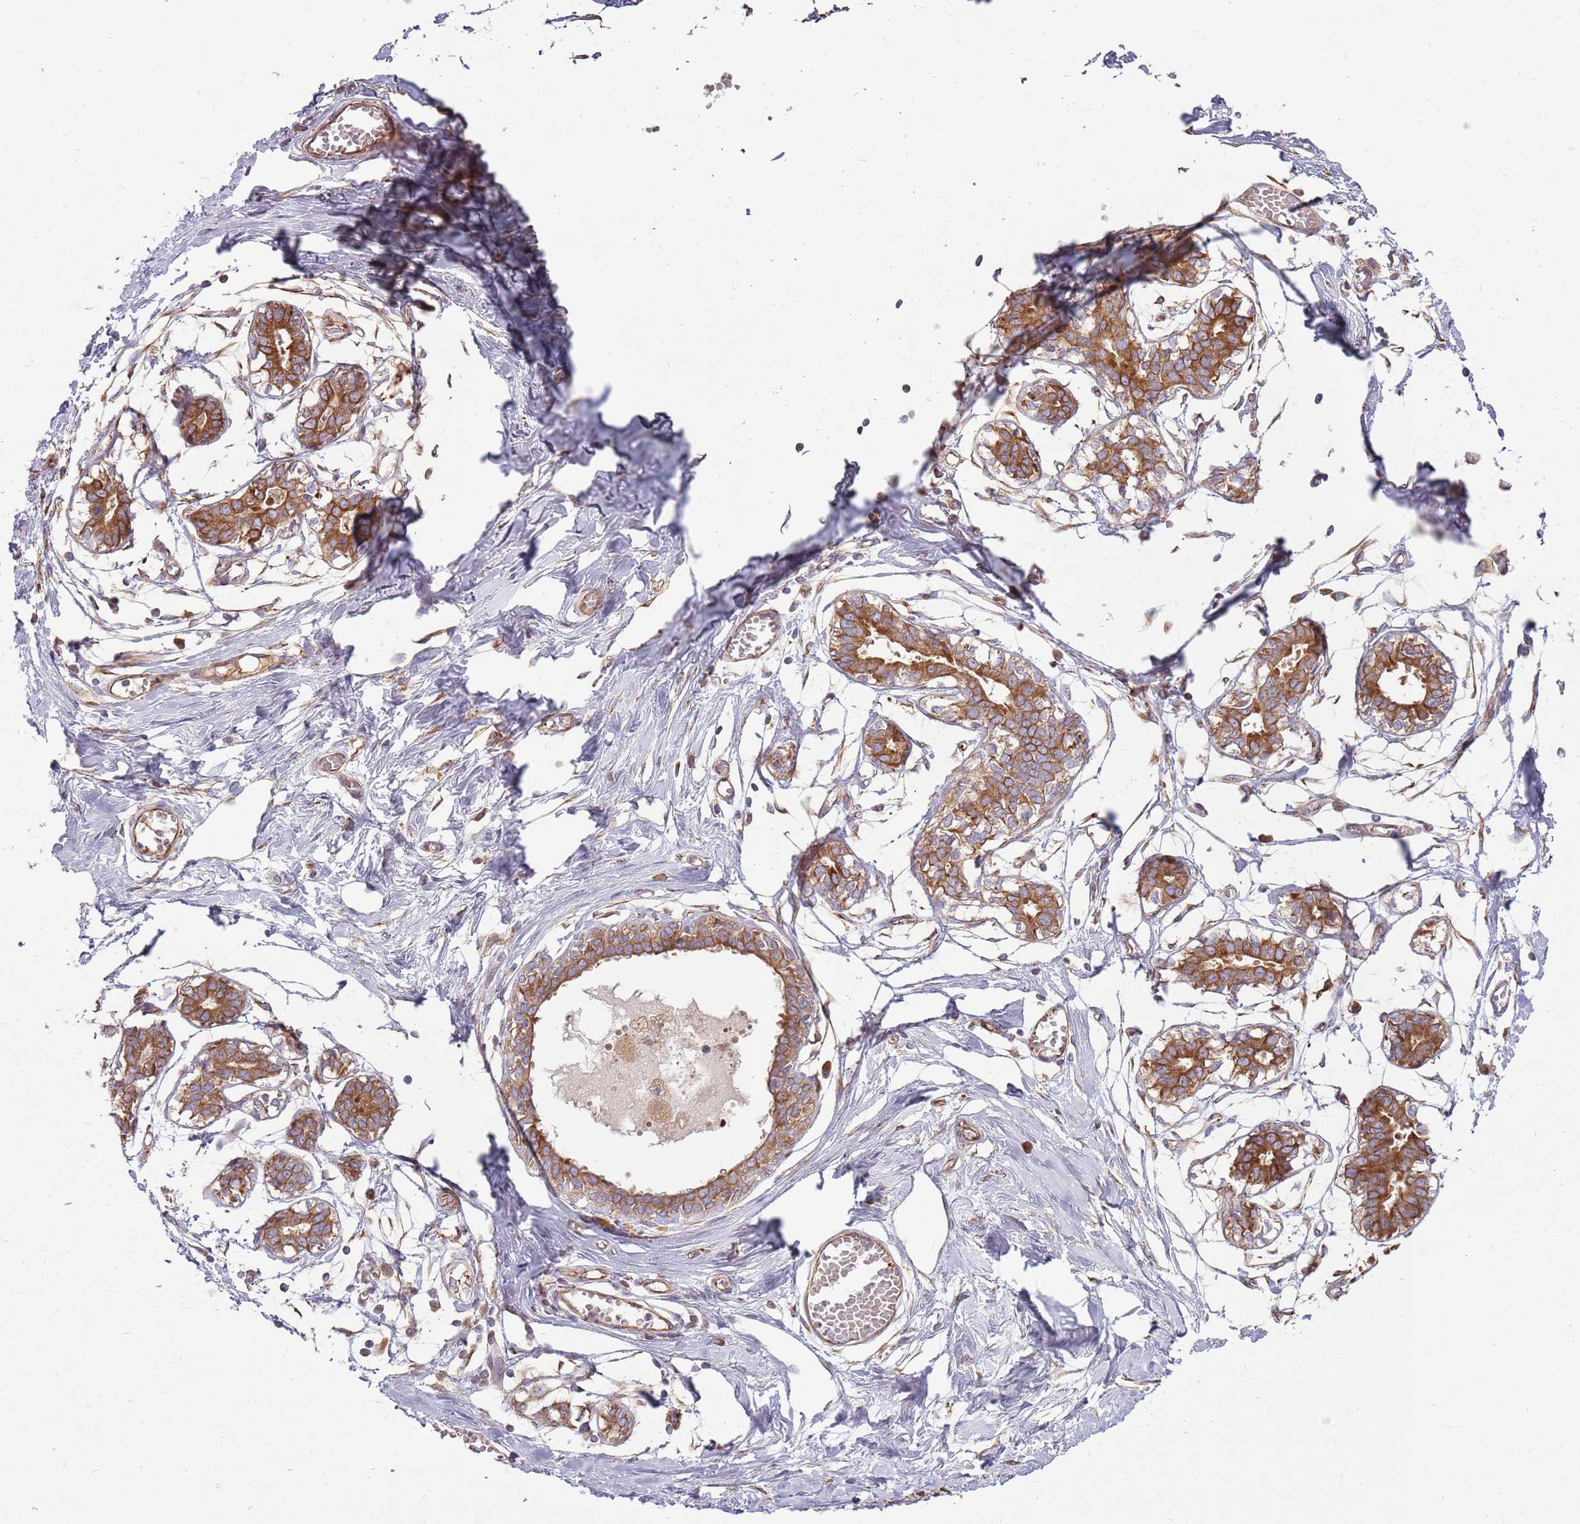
{"staining": {"intensity": "weak", "quantity": ">75%", "location": "cytoplasmic/membranous"}, "tissue": "breast", "cell_type": "Adipocytes", "image_type": "normal", "snomed": [{"axis": "morphology", "description": "Normal tissue, NOS"}, {"axis": "topography", "description": "Breast"}], "caption": "IHC (DAB) staining of benign breast exhibits weak cytoplasmic/membranous protein expression in approximately >75% of adipocytes.", "gene": "EMC1", "patient": {"sex": "female", "age": 27}}